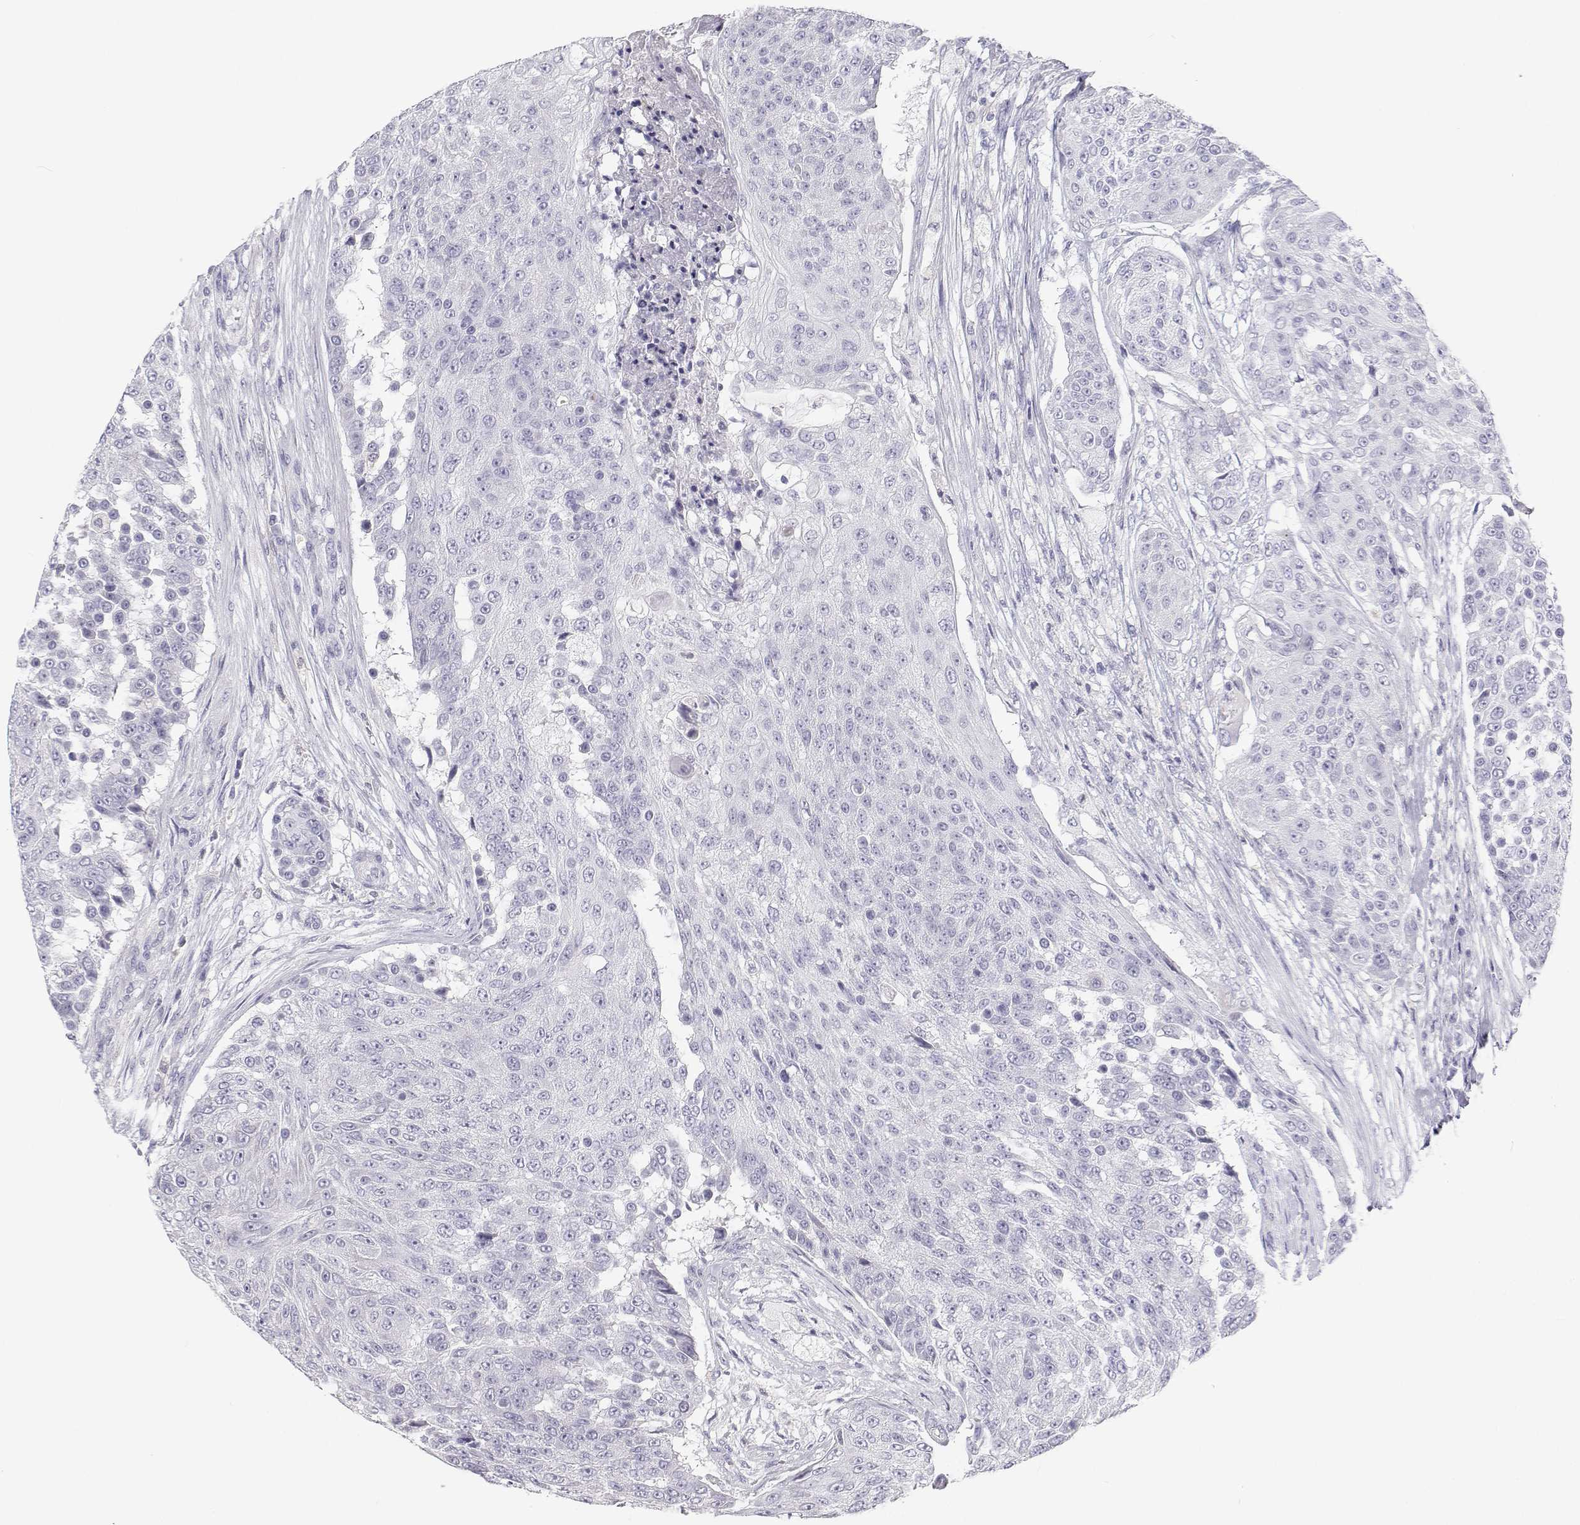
{"staining": {"intensity": "negative", "quantity": "none", "location": "none"}, "tissue": "urothelial cancer", "cell_type": "Tumor cells", "image_type": "cancer", "snomed": [{"axis": "morphology", "description": "Urothelial carcinoma, High grade"}, {"axis": "topography", "description": "Urinary bladder"}], "caption": "High magnification brightfield microscopy of urothelial carcinoma (high-grade) stained with DAB (brown) and counterstained with hematoxylin (blue): tumor cells show no significant expression.", "gene": "TTN", "patient": {"sex": "female", "age": 63}}